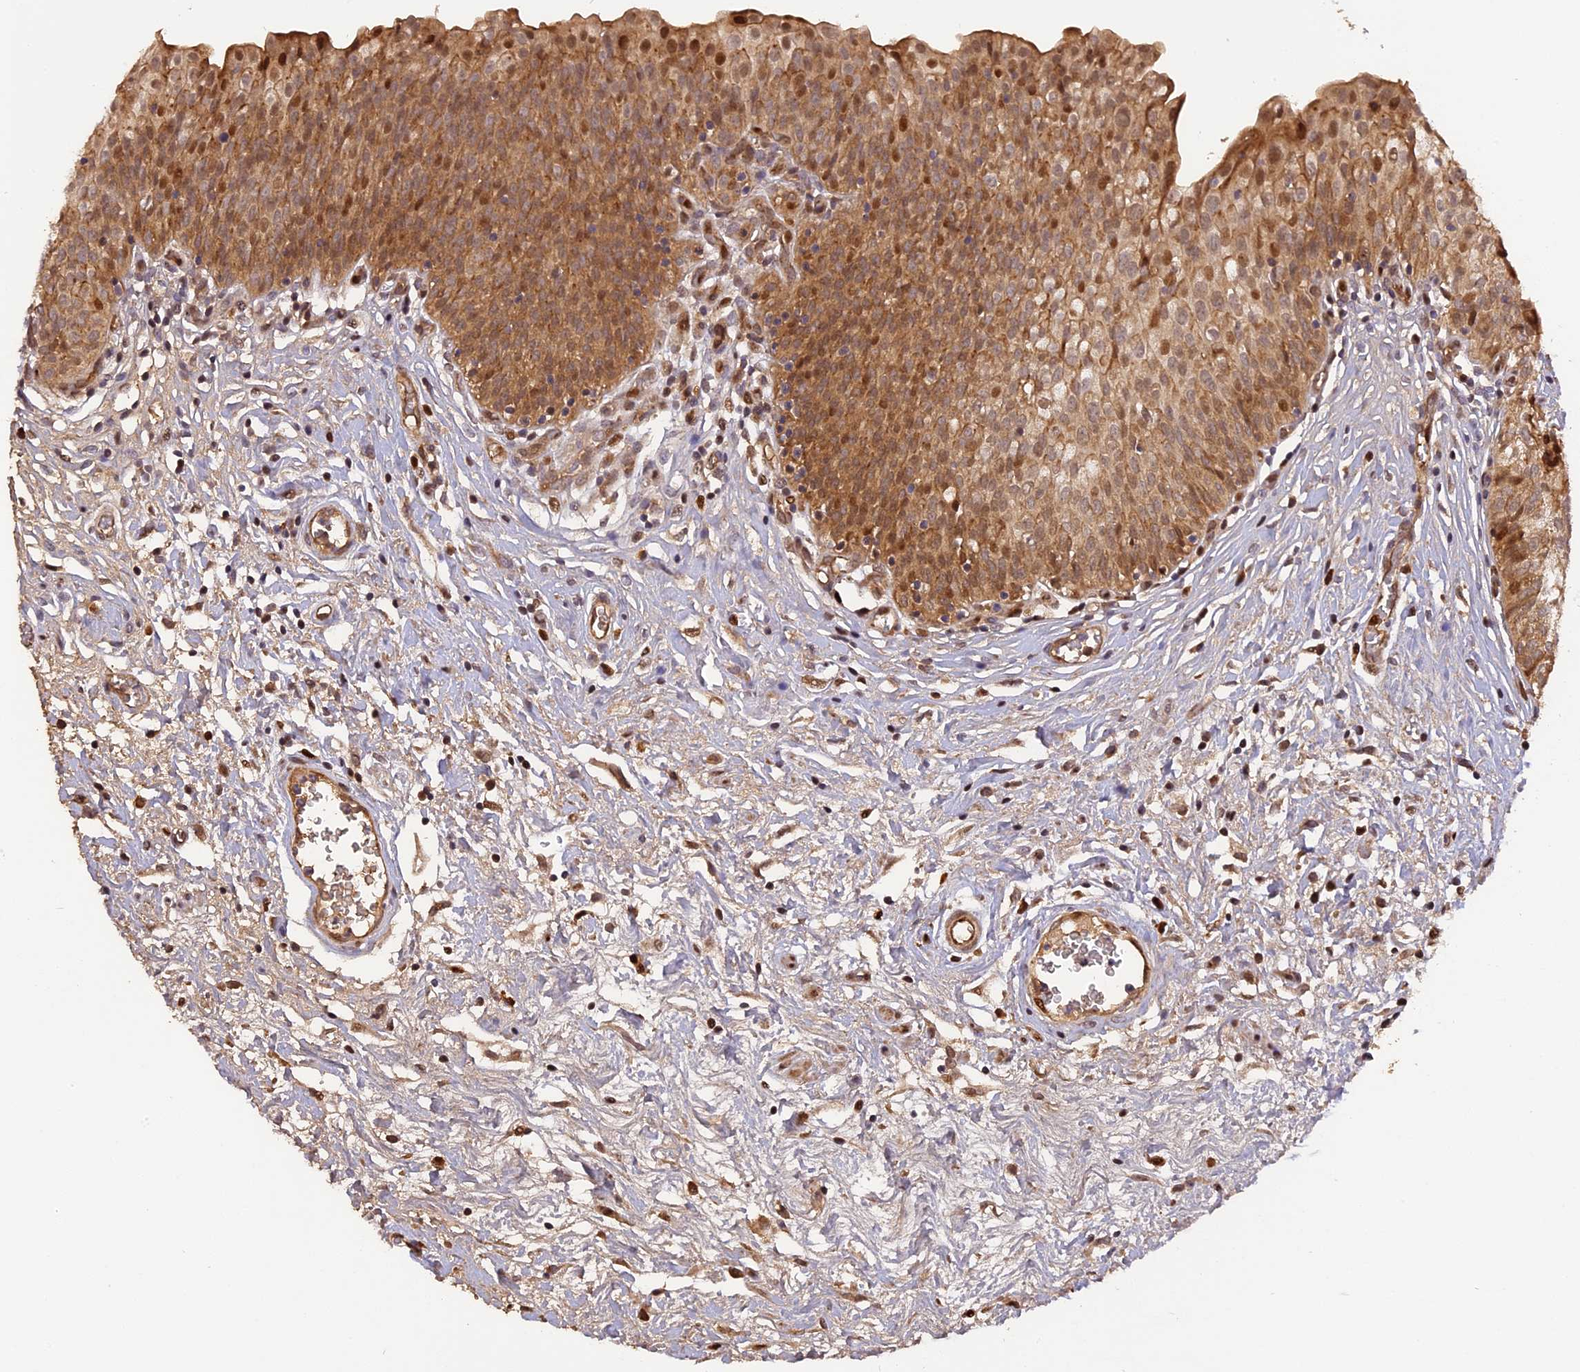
{"staining": {"intensity": "moderate", "quantity": ">75%", "location": "cytoplasmic/membranous,nuclear"}, "tissue": "urinary bladder", "cell_type": "Urothelial cells", "image_type": "normal", "snomed": [{"axis": "morphology", "description": "Normal tissue, NOS"}, {"axis": "topography", "description": "Urinary bladder"}], "caption": "Brown immunohistochemical staining in unremarkable urinary bladder shows moderate cytoplasmic/membranous,nuclear positivity in approximately >75% of urothelial cells. The protein is stained brown, and the nuclei are stained in blue (DAB IHC with brightfield microscopy, high magnification).", "gene": "MICALL1", "patient": {"sex": "male", "age": 55}}